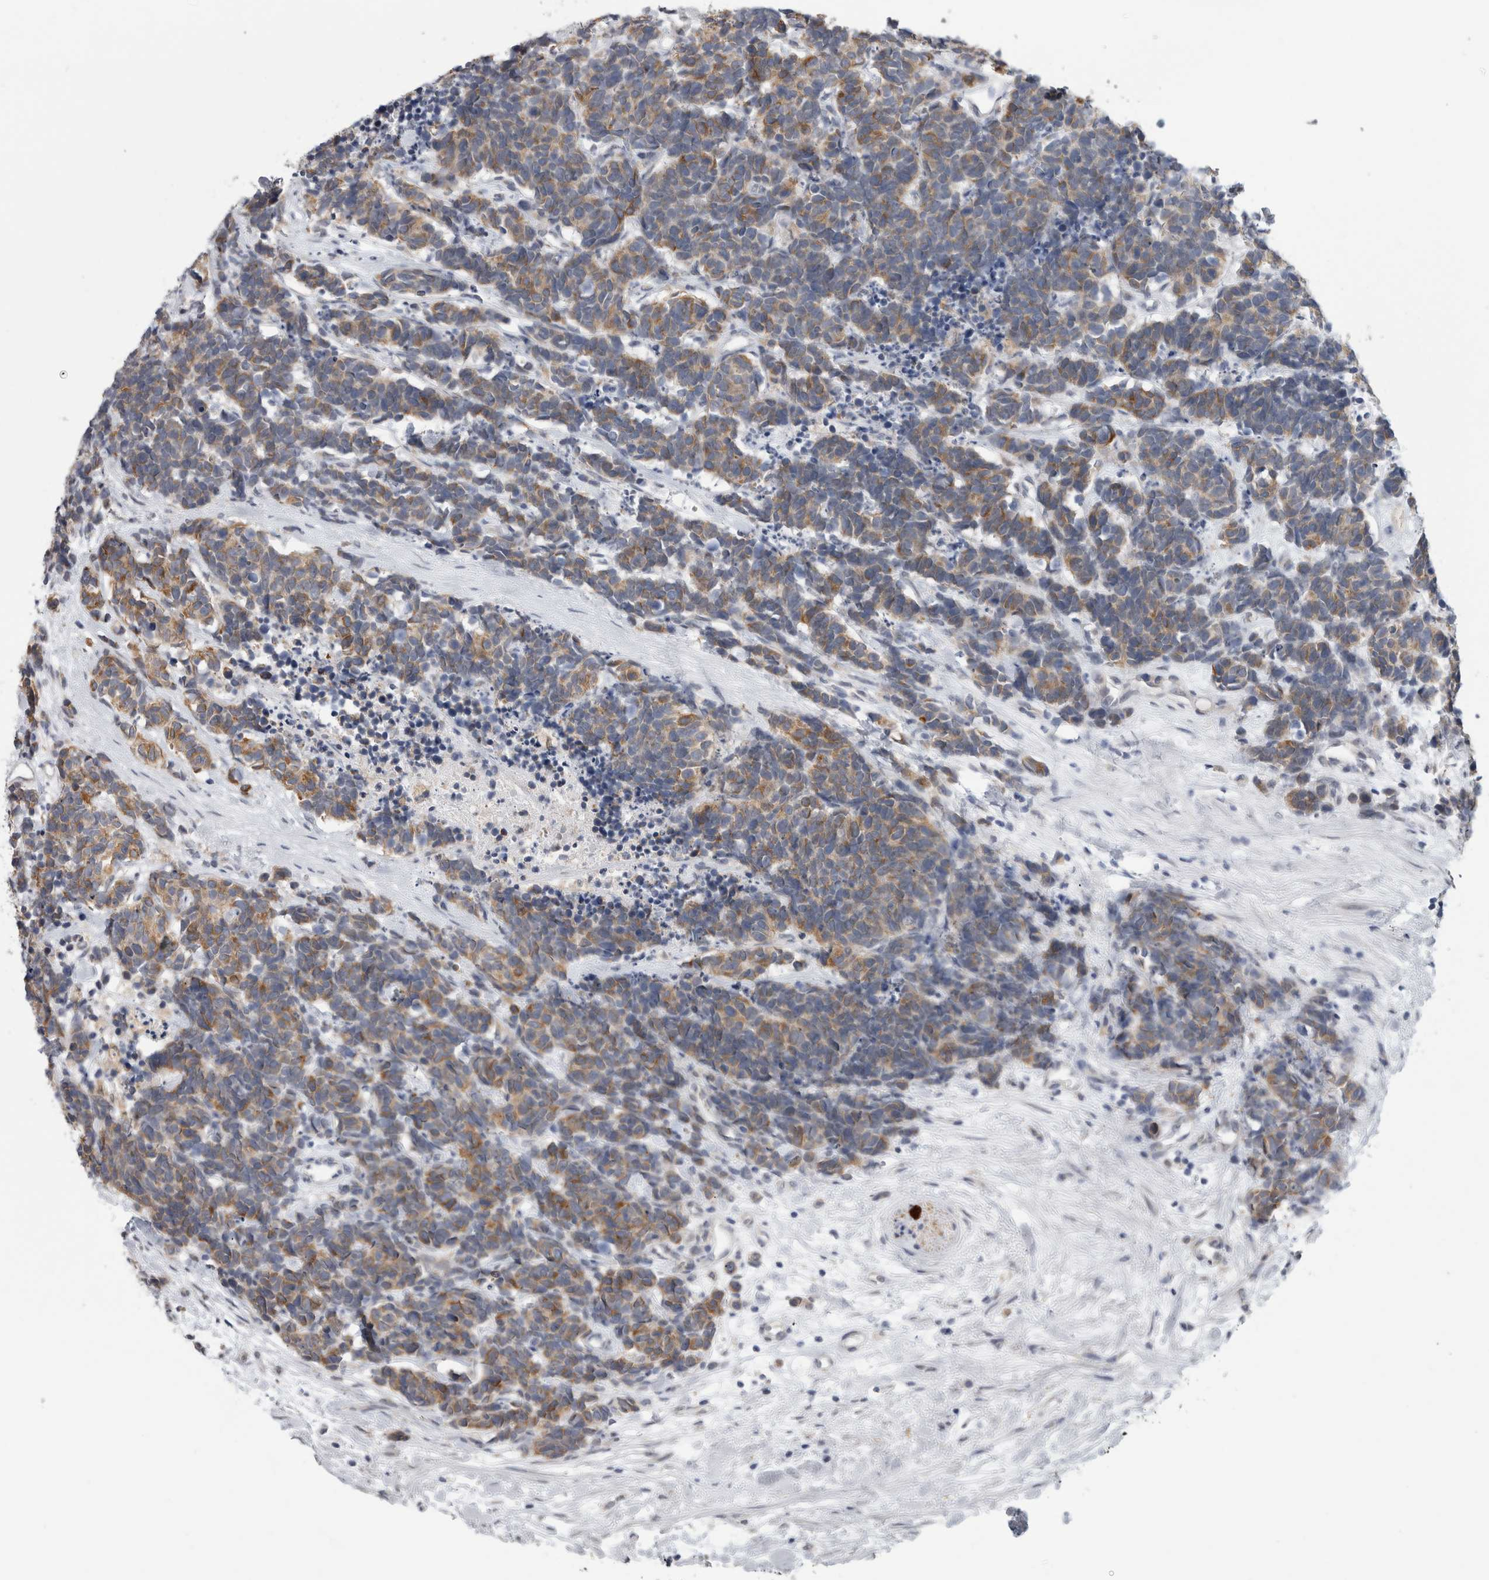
{"staining": {"intensity": "moderate", "quantity": "25%-75%", "location": "cytoplasmic/membranous"}, "tissue": "carcinoid", "cell_type": "Tumor cells", "image_type": "cancer", "snomed": [{"axis": "morphology", "description": "Carcinoma, NOS"}, {"axis": "morphology", "description": "Carcinoid, malignant, NOS"}, {"axis": "topography", "description": "Urinary bladder"}], "caption": "The photomicrograph shows a brown stain indicating the presence of a protein in the cytoplasmic/membranous of tumor cells in carcinoid.", "gene": "TMEM242", "patient": {"sex": "male", "age": 57}}